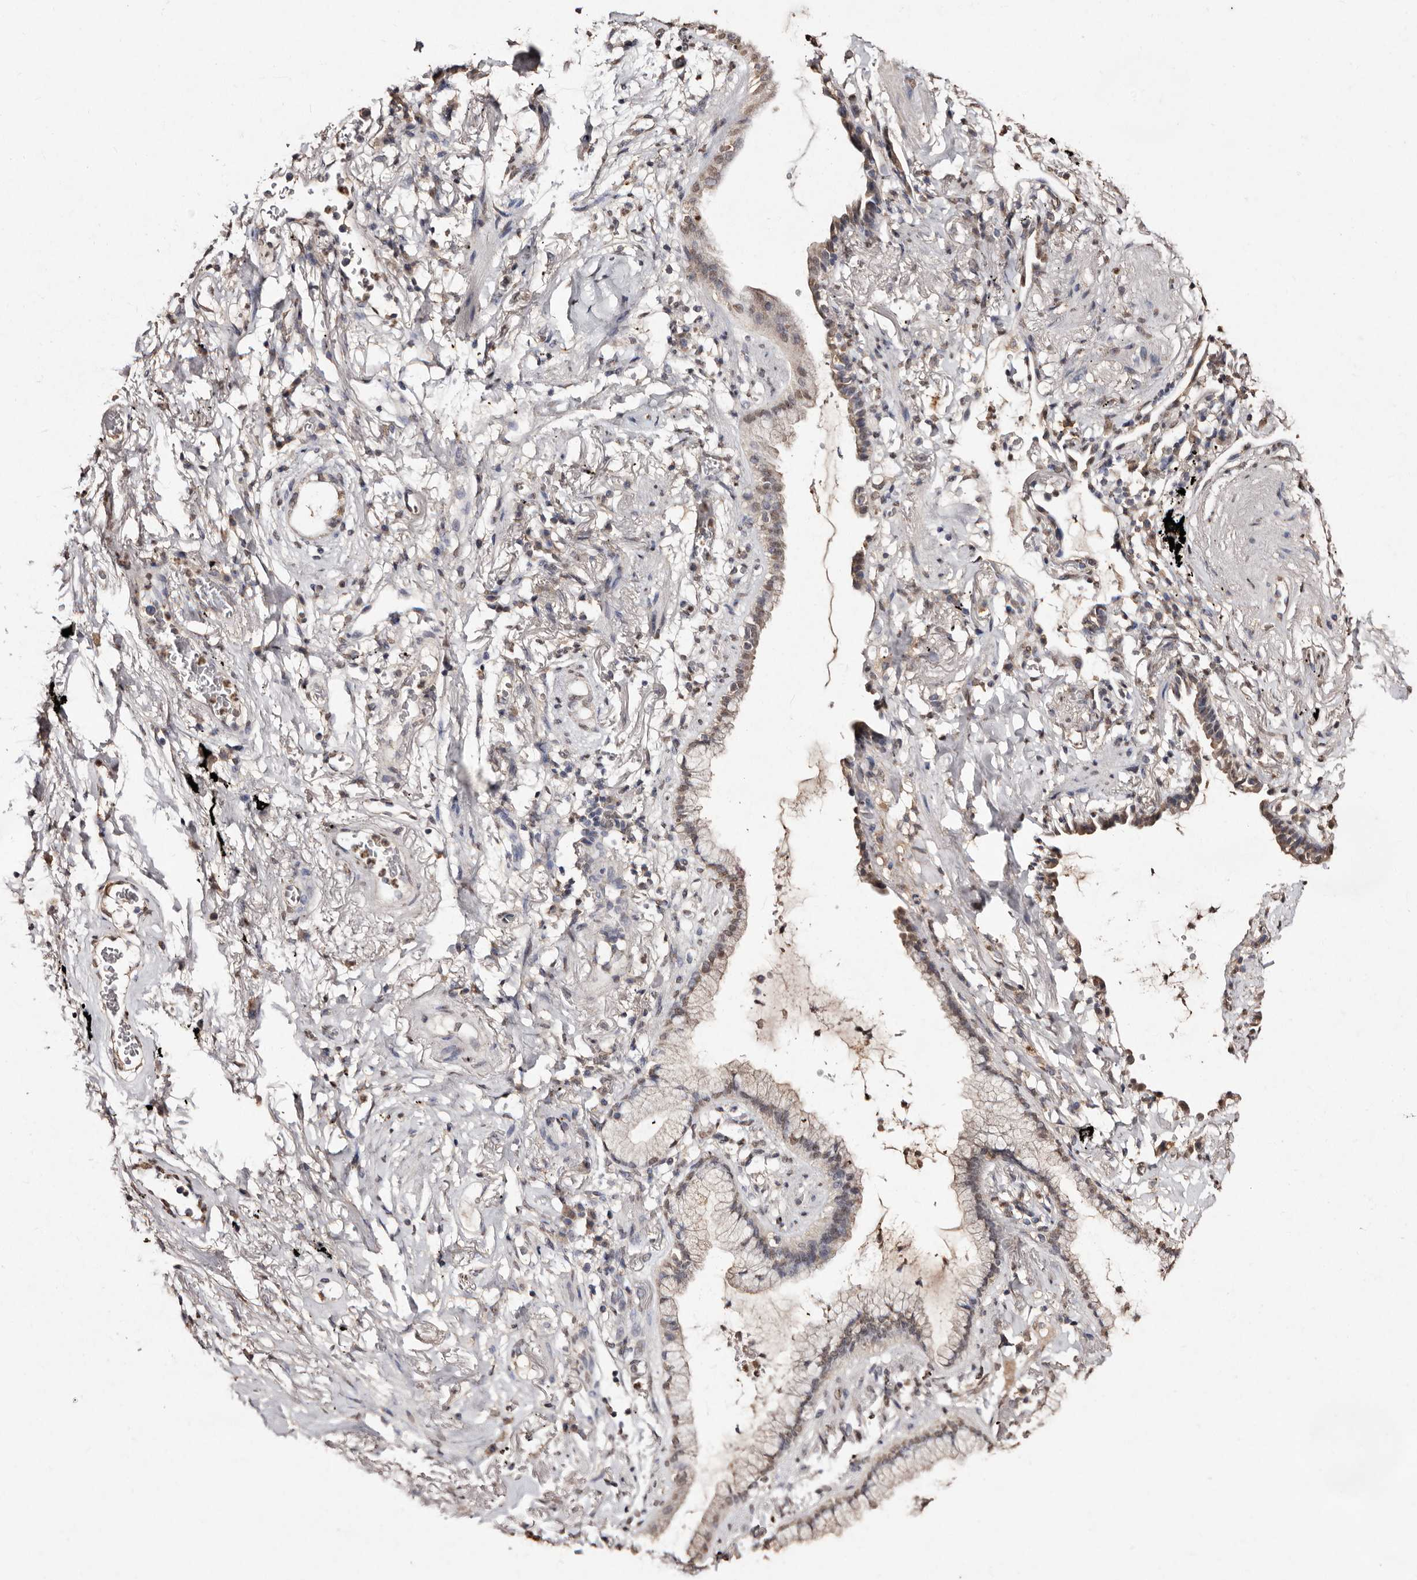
{"staining": {"intensity": "moderate", "quantity": ">75%", "location": "nuclear"}, "tissue": "lung cancer", "cell_type": "Tumor cells", "image_type": "cancer", "snomed": [{"axis": "morphology", "description": "Adenocarcinoma, NOS"}, {"axis": "topography", "description": "Lung"}], "caption": "Moderate nuclear expression for a protein is appreciated in about >75% of tumor cells of adenocarcinoma (lung) using IHC.", "gene": "ERBB4", "patient": {"sex": "female", "age": 70}}